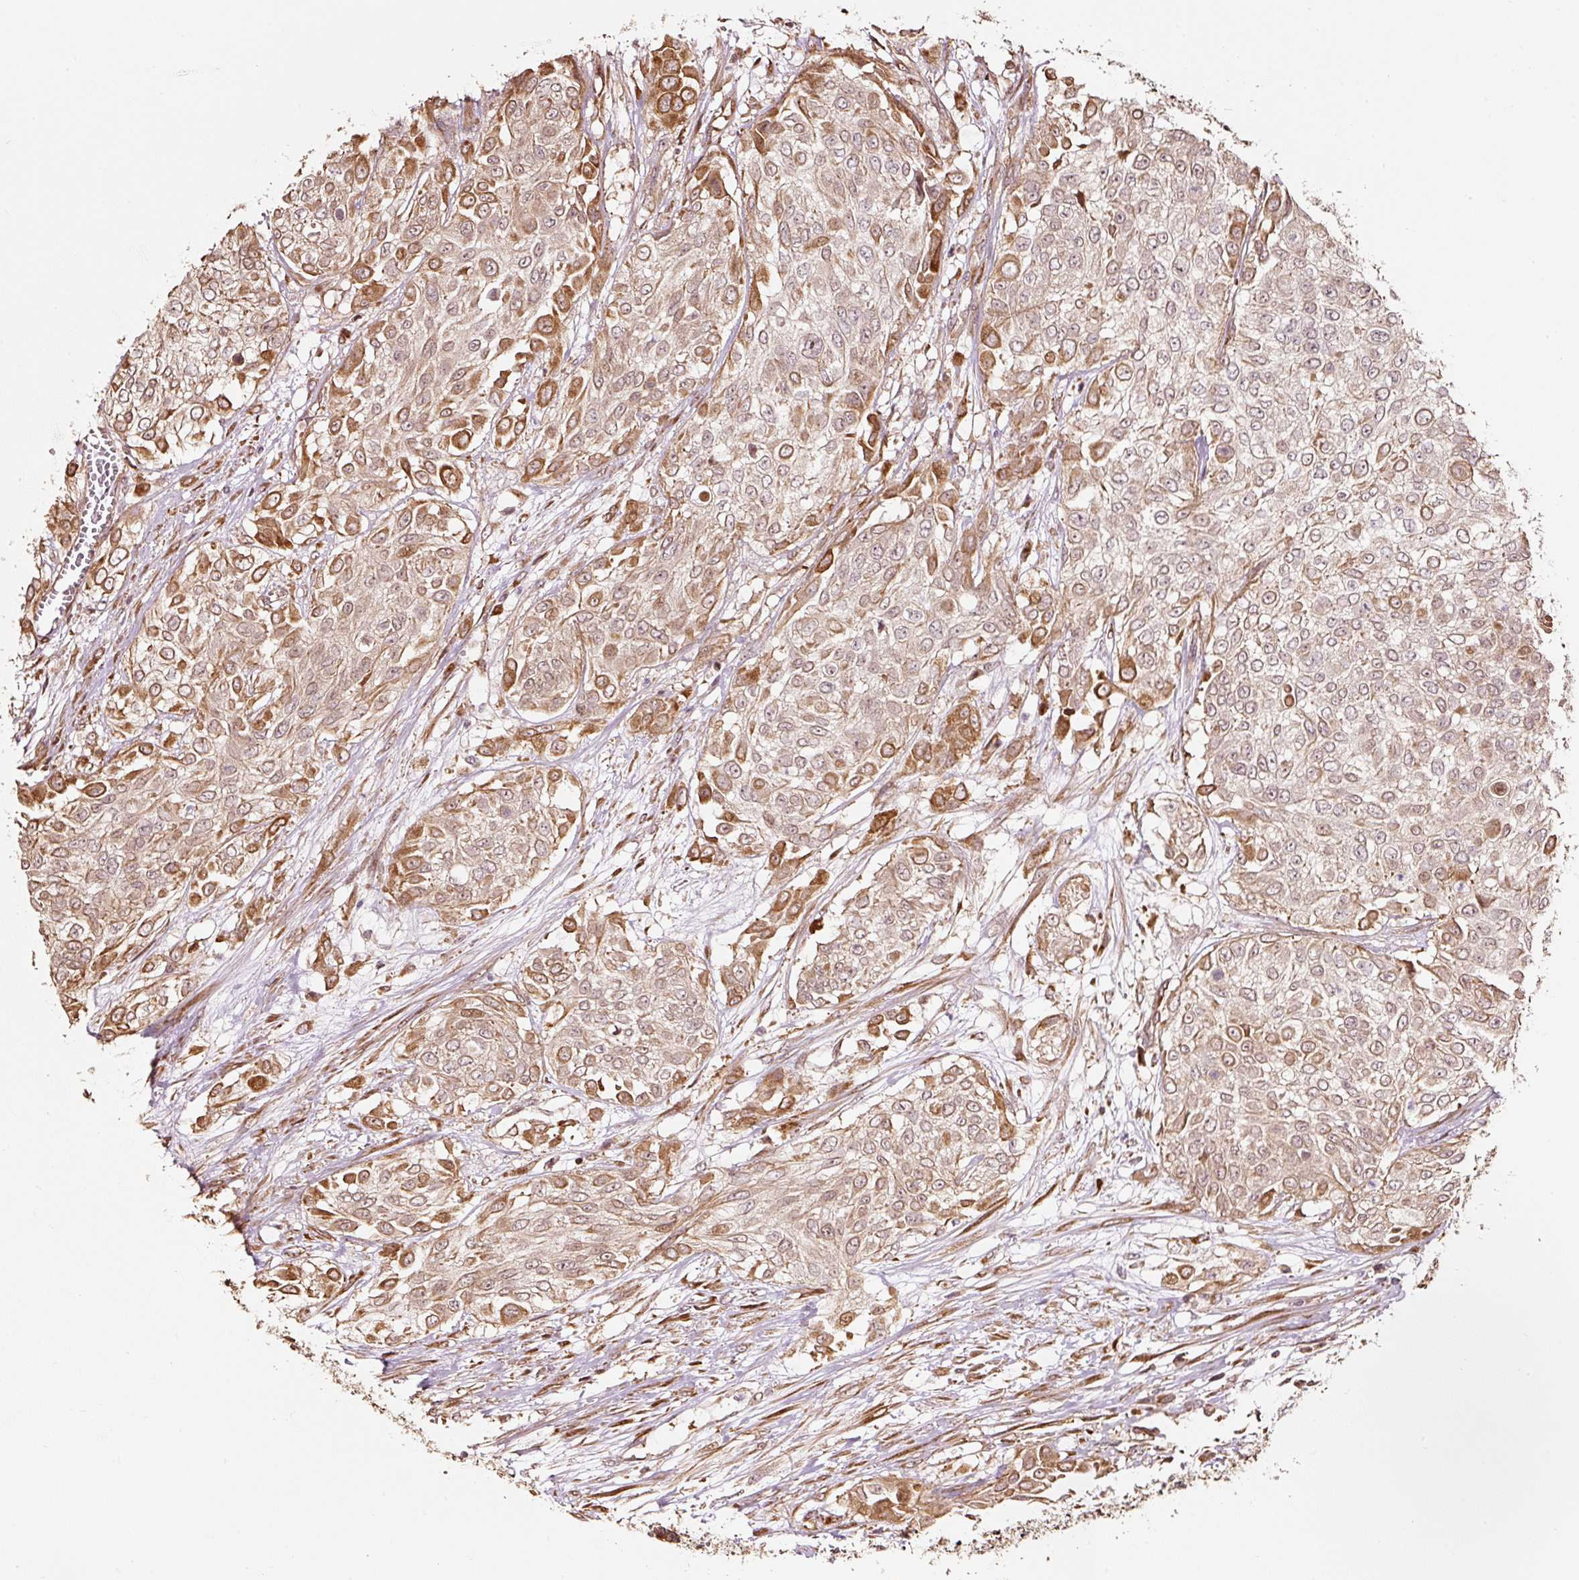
{"staining": {"intensity": "strong", "quantity": "25%-75%", "location": "cytoplasmic/membranous"}, "tissue": "urothelial cancer", "cell_type": "Tumor cells", "image_type": "cancer", "snomed": [{"axis": "morphology", "description": "Urothelial carcinoma, High grade"}, {"axis": "topography", "description": "Urinary bladder"}], "caption": "Tumor cells show strong cytoplasmic/membranous expression in approximately 25%-75% of cells in urothelial carcinoma (high-grade). The protein is stained brown, and the nuclei are stained in blue (DAB IHC with brightfield microscopy, high magnification).", "gene": "ETF1", "patient": {"sex": "male", "age": 57}}